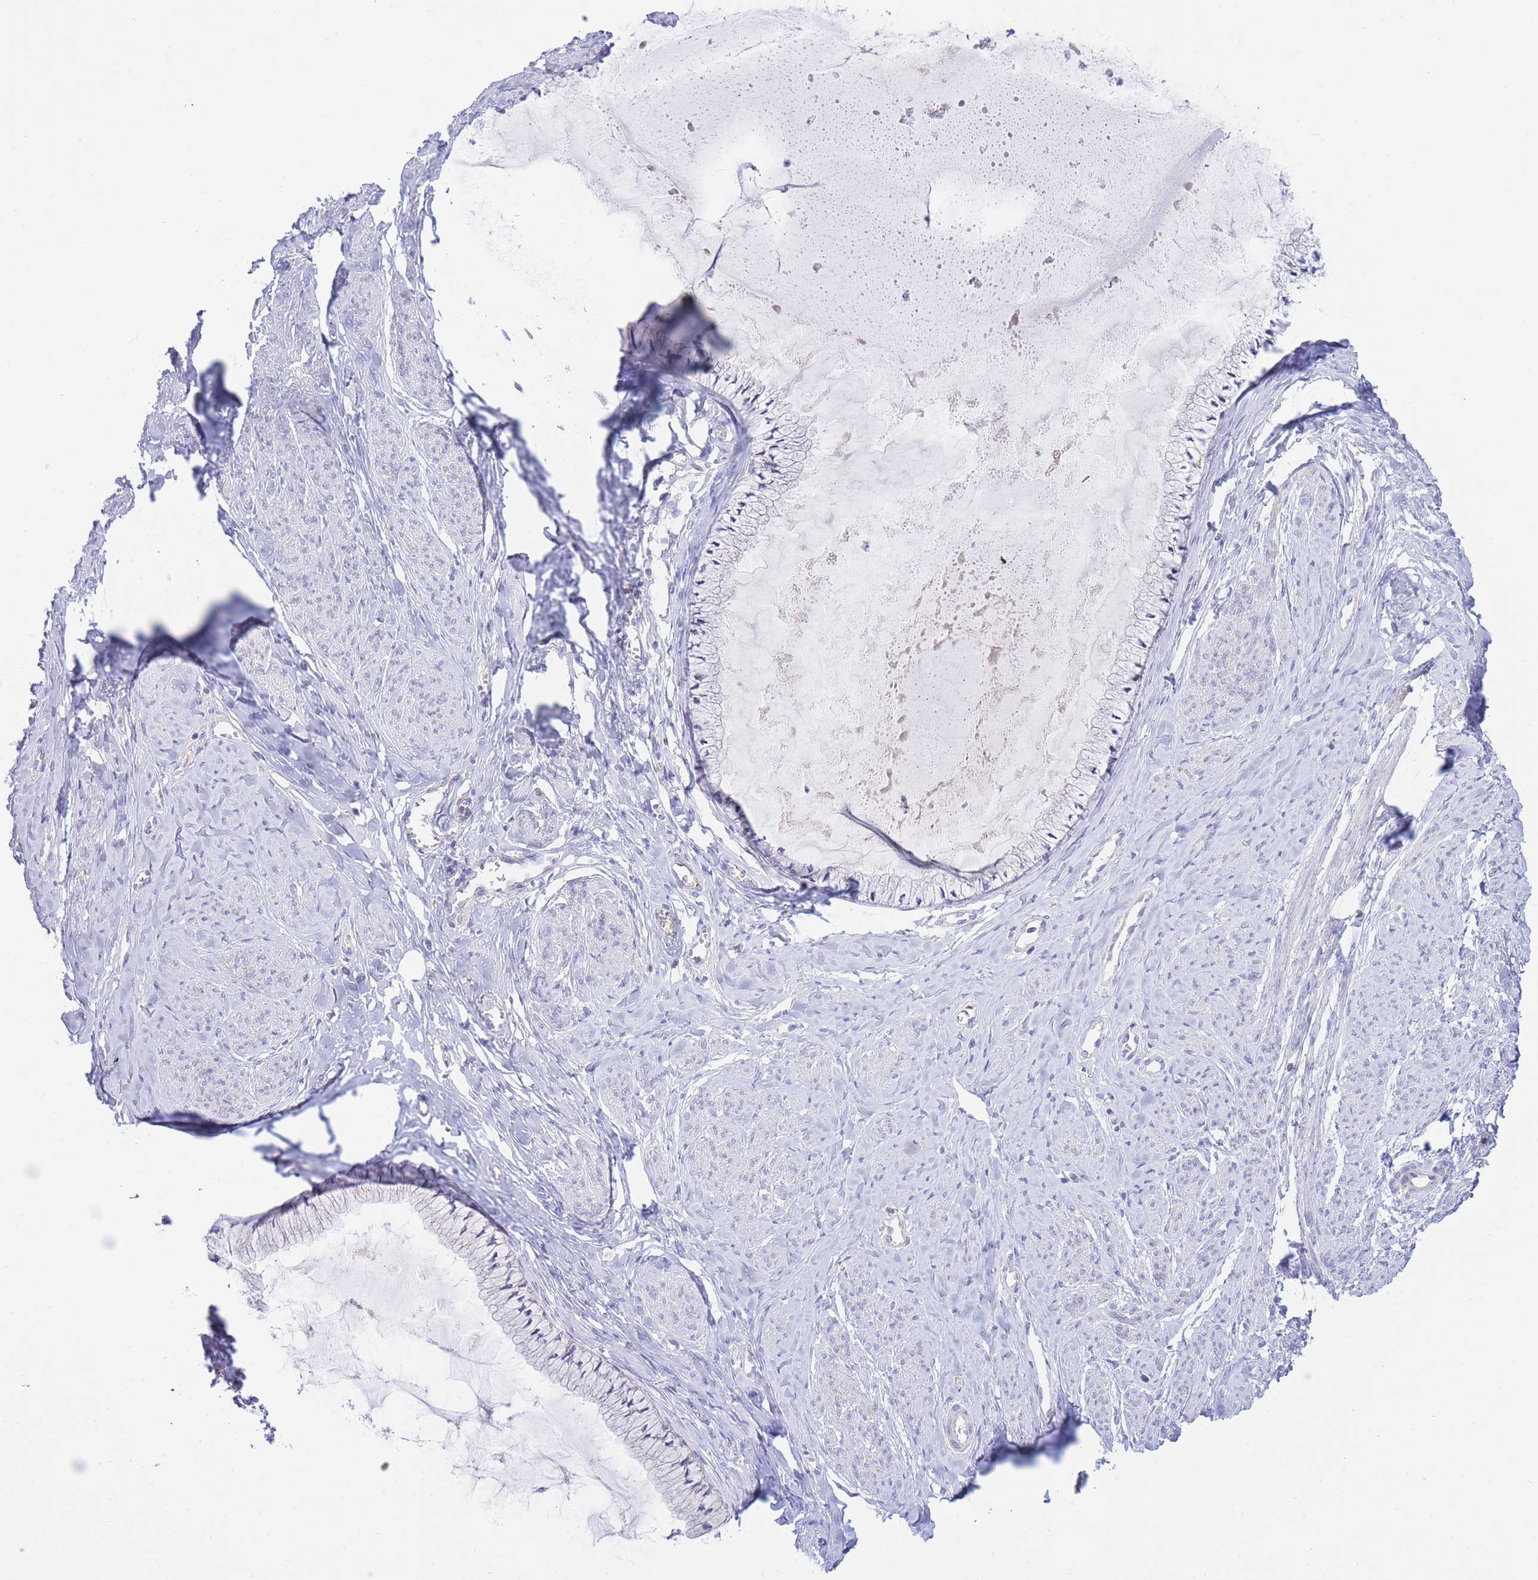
{"staining": {"intensity": "weak", "quantity": "25%-75%", "location": "cytoplasmic/membranous"}, "tissue": "cervix", "cell_type": "Glandular cells", "image_type": "normal", "snomed": [{"axis": "morphology", "description": "Normal tissue, NOS"}, {"axis": "topography", "description": "Cervix"}], "caption": "Brown immunohistochemical staining in unremarkable human cervix exhibits weak cytoplasmic/membranous staining in approximately 25%-75% of glandular cells.", "gene": "NANP", "patient": {"sex": "female", "age": 42}}